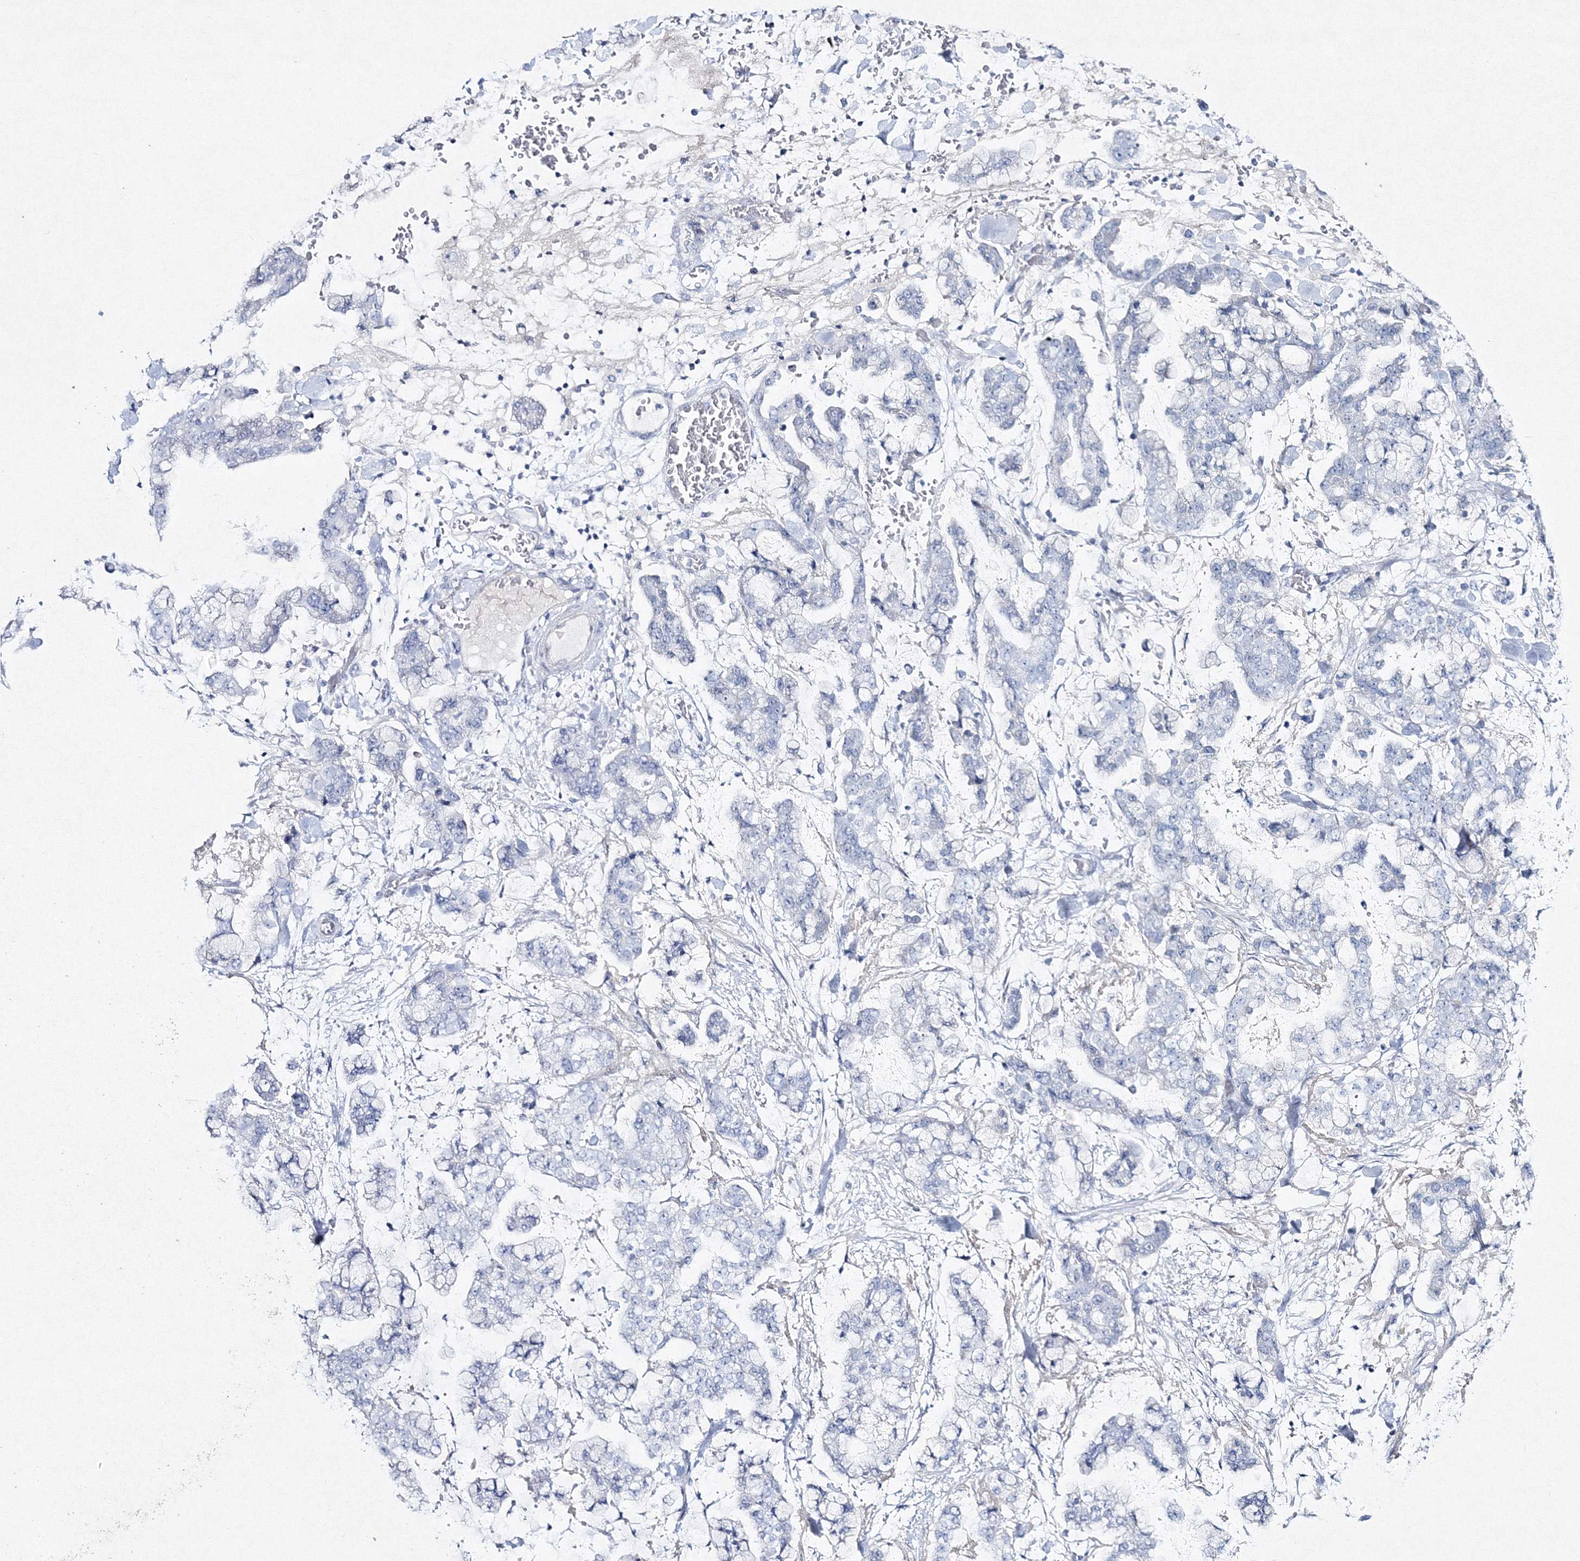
{"staining": {"intensity": "negative", "quantity": "none", "location": "none"}, "tissue": "stomach cancer", "cell_type": "Tumor cells", "image_type": "cancer", "snomed": [{"axis": "morphology", "description": "Normal tissue, NOS"}, {"axis": "morphology", "description": "Adenocarcinoma, NOS"}, {"axis": "topography", "description": "Stomach, upper"}, {"axis": "topography", "description": "Stomach"}], "caption": "Stomach cancer (adenocarcinoma) stained for a protein using IHC demonstrates no positivity tumor cells.", "gene": "GCKR", "patient": {"sex": "male", "age": 76}}